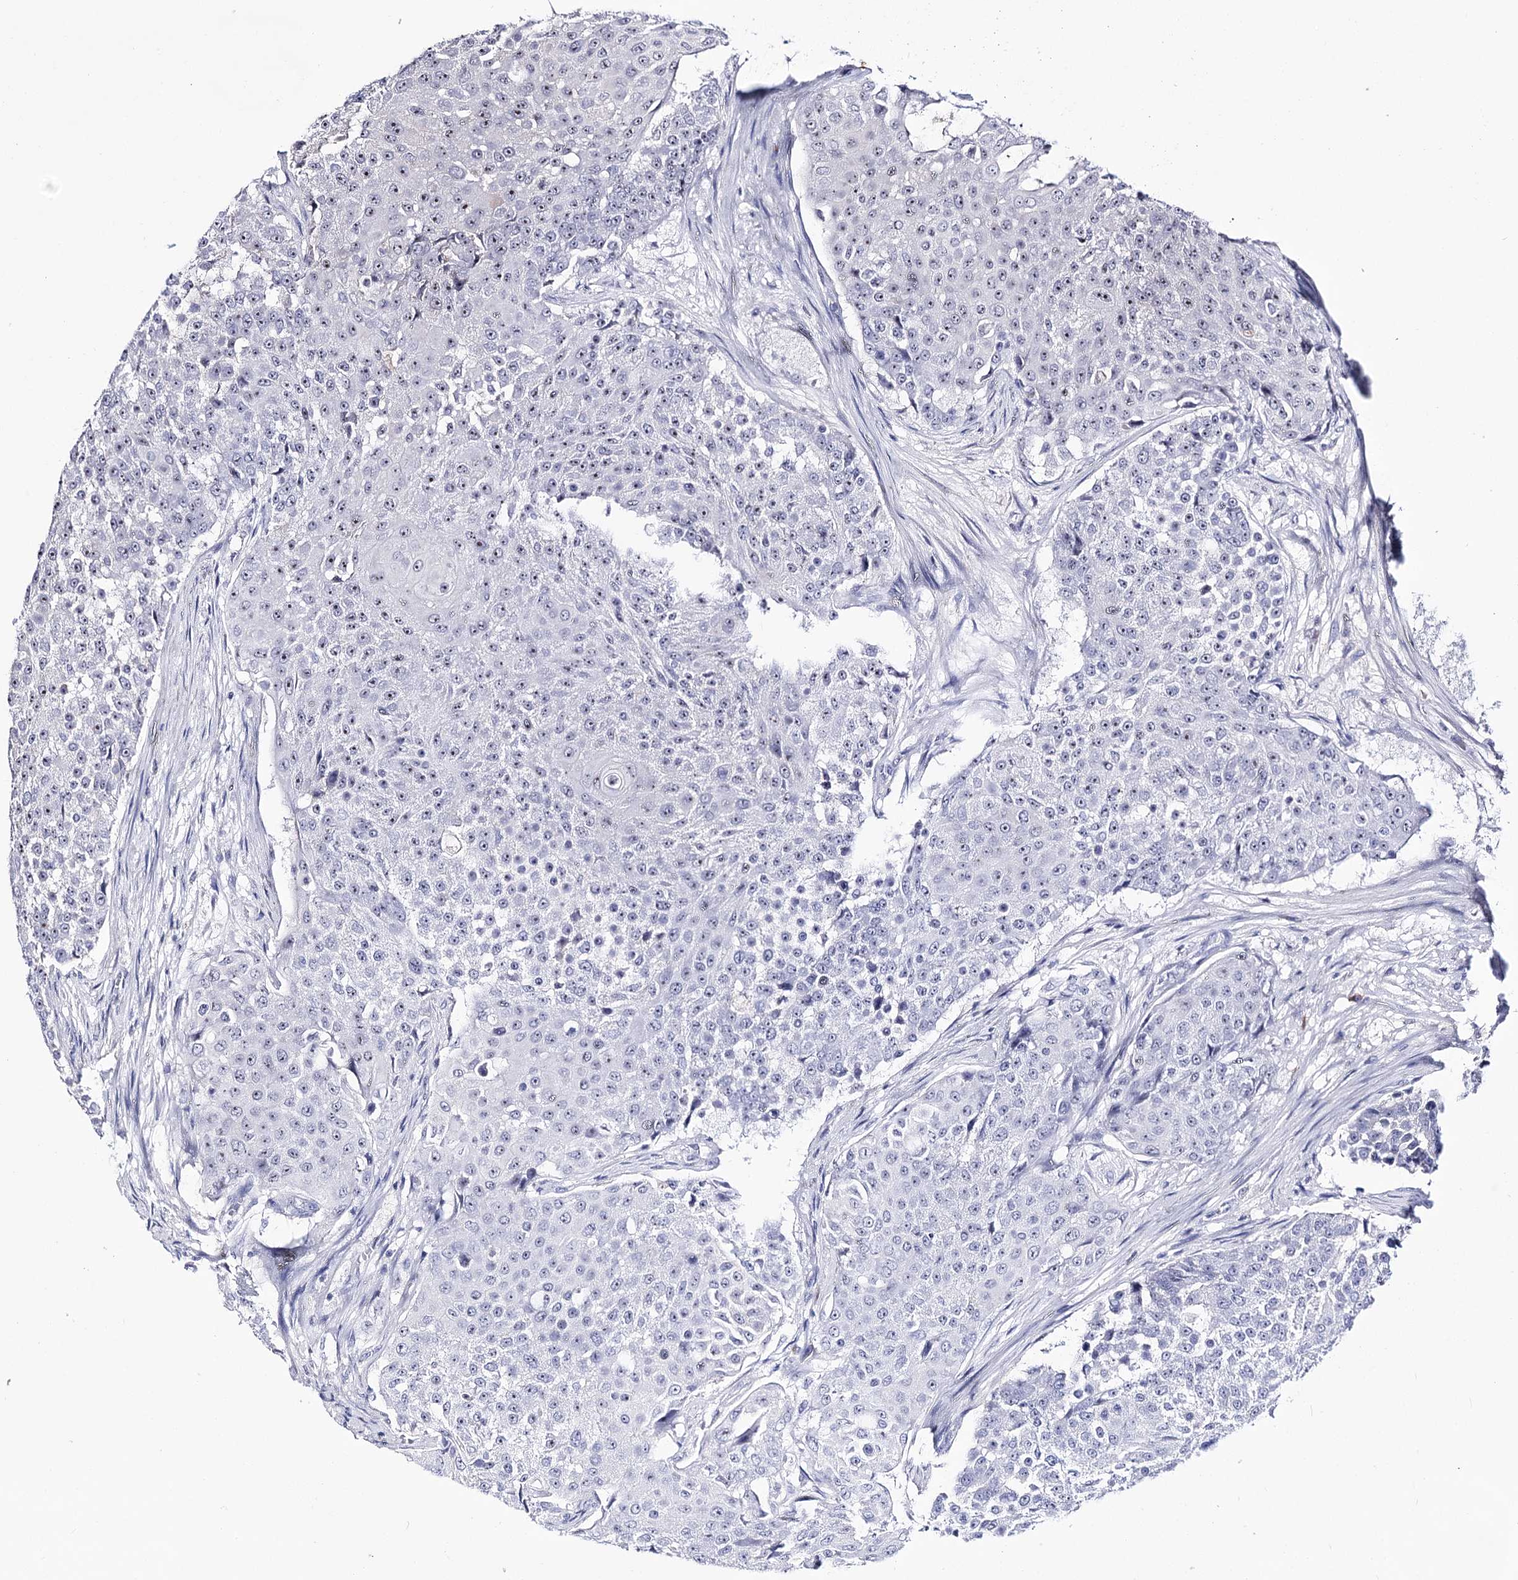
{"staining": {"intensity": "moderate", "quantity": ">75%", "location": "nuclear"}, "tissue": "urothelial cancer", "cell_type": "Tumor cells", "image_type": "cancer", "snomed": [{"axis": "morphology", "description": "Urothelial carcinoma, High grade"}, {"axis": "topography", "description": "Urinary bladder"}], "caption": "About >75% of tumor cells in human urothelial cancer reveal moderate nuclear protein staining as visualized by brown immunohistochemical staining.", "gene": "PCGF5", "patient": {"sex": "female", "age": 63}}